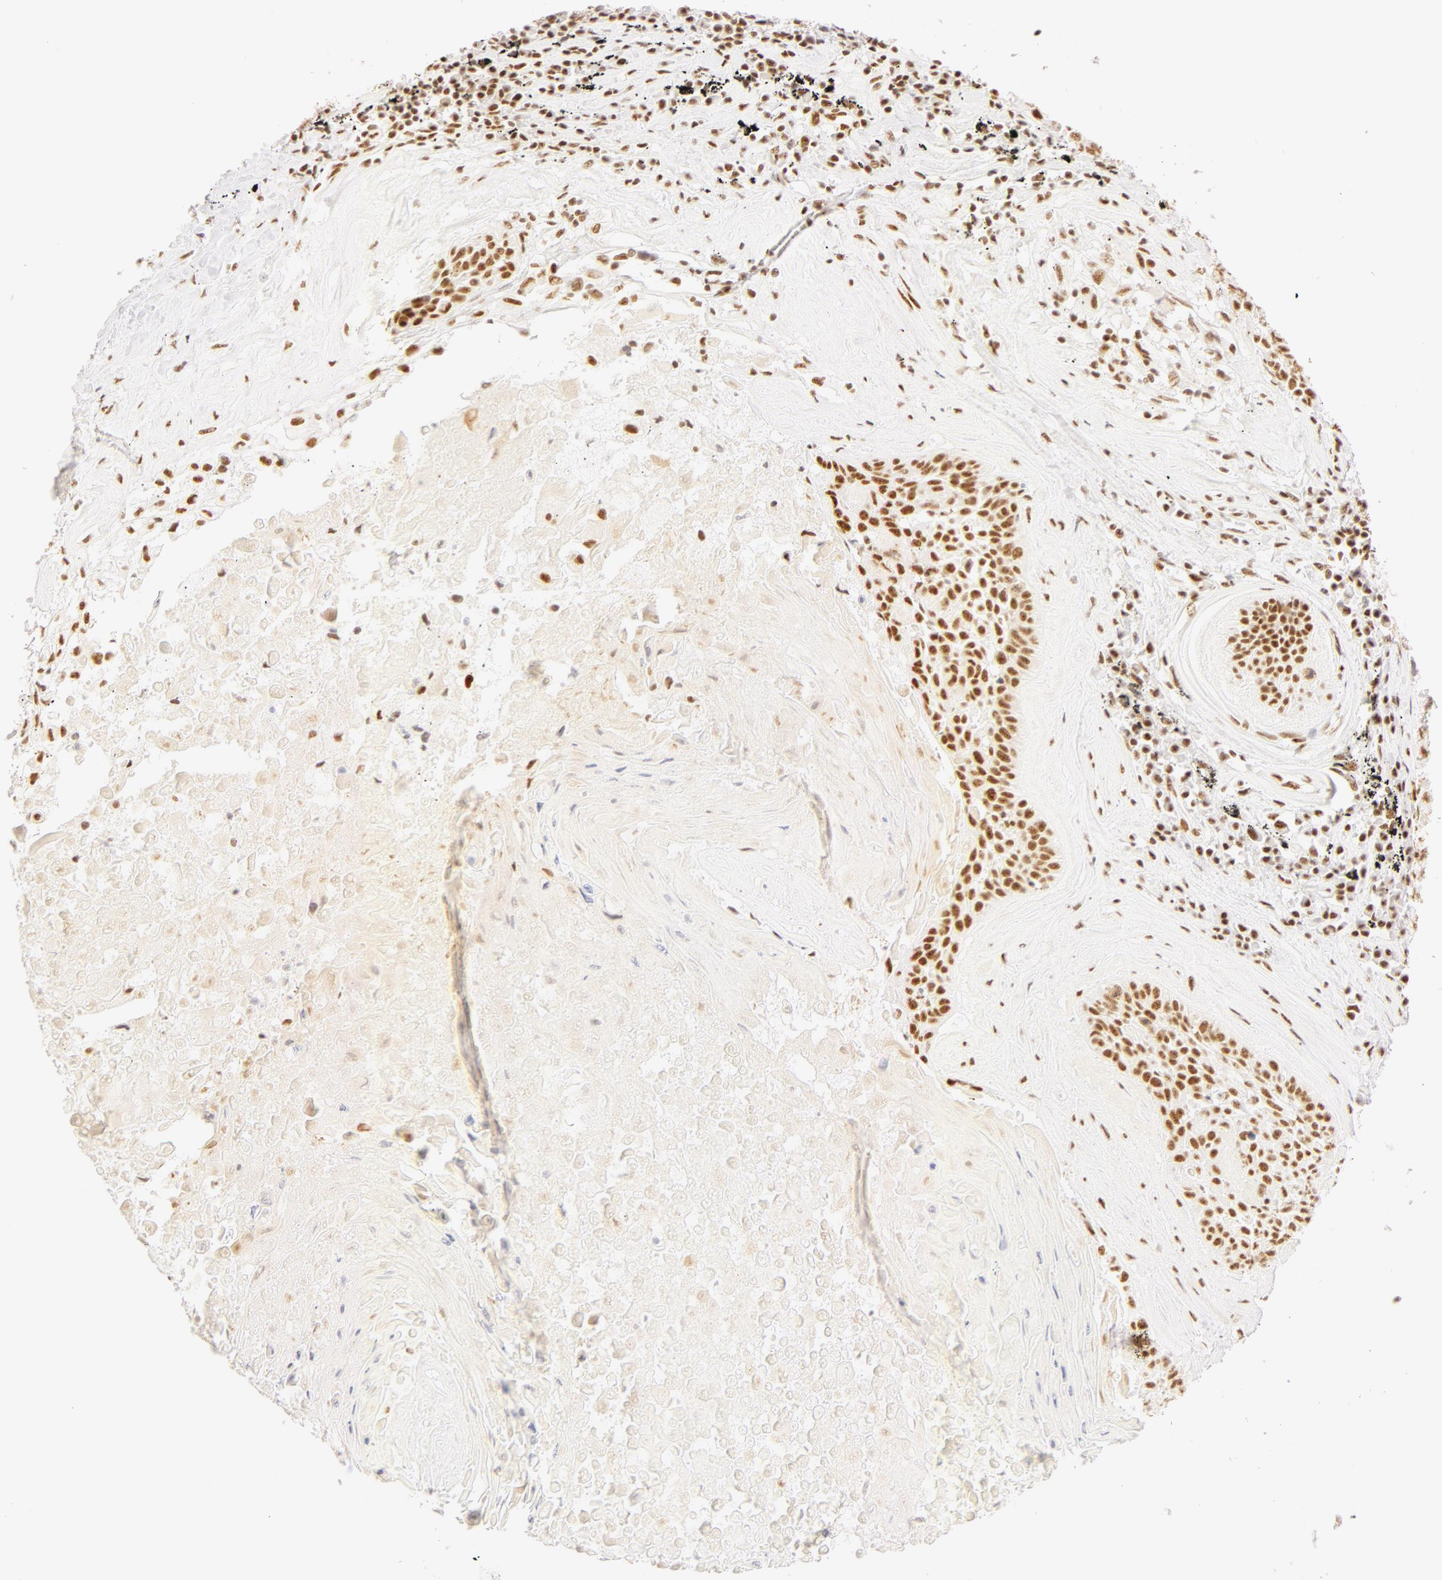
{"staining": {"intensity": "moderate", "quantity": ">75%", "location": "nuclear"}, "tissue": "lung cancer", "cell_type": "Tumor cells", "image_type": "cancer", "snomed": [{"axis": "morphology", "description": "Adenocarcinoma, NOS"}, {"axis": "topography", "description": "Lung"}], "caption": "Adenocarcinoma (lung) stained with immunohistochemistry shows moderate nuclear expression in approximately >75% of tumor cells.", "gene": "RBM39", "patient": {"sex": "male", "age": 60}}